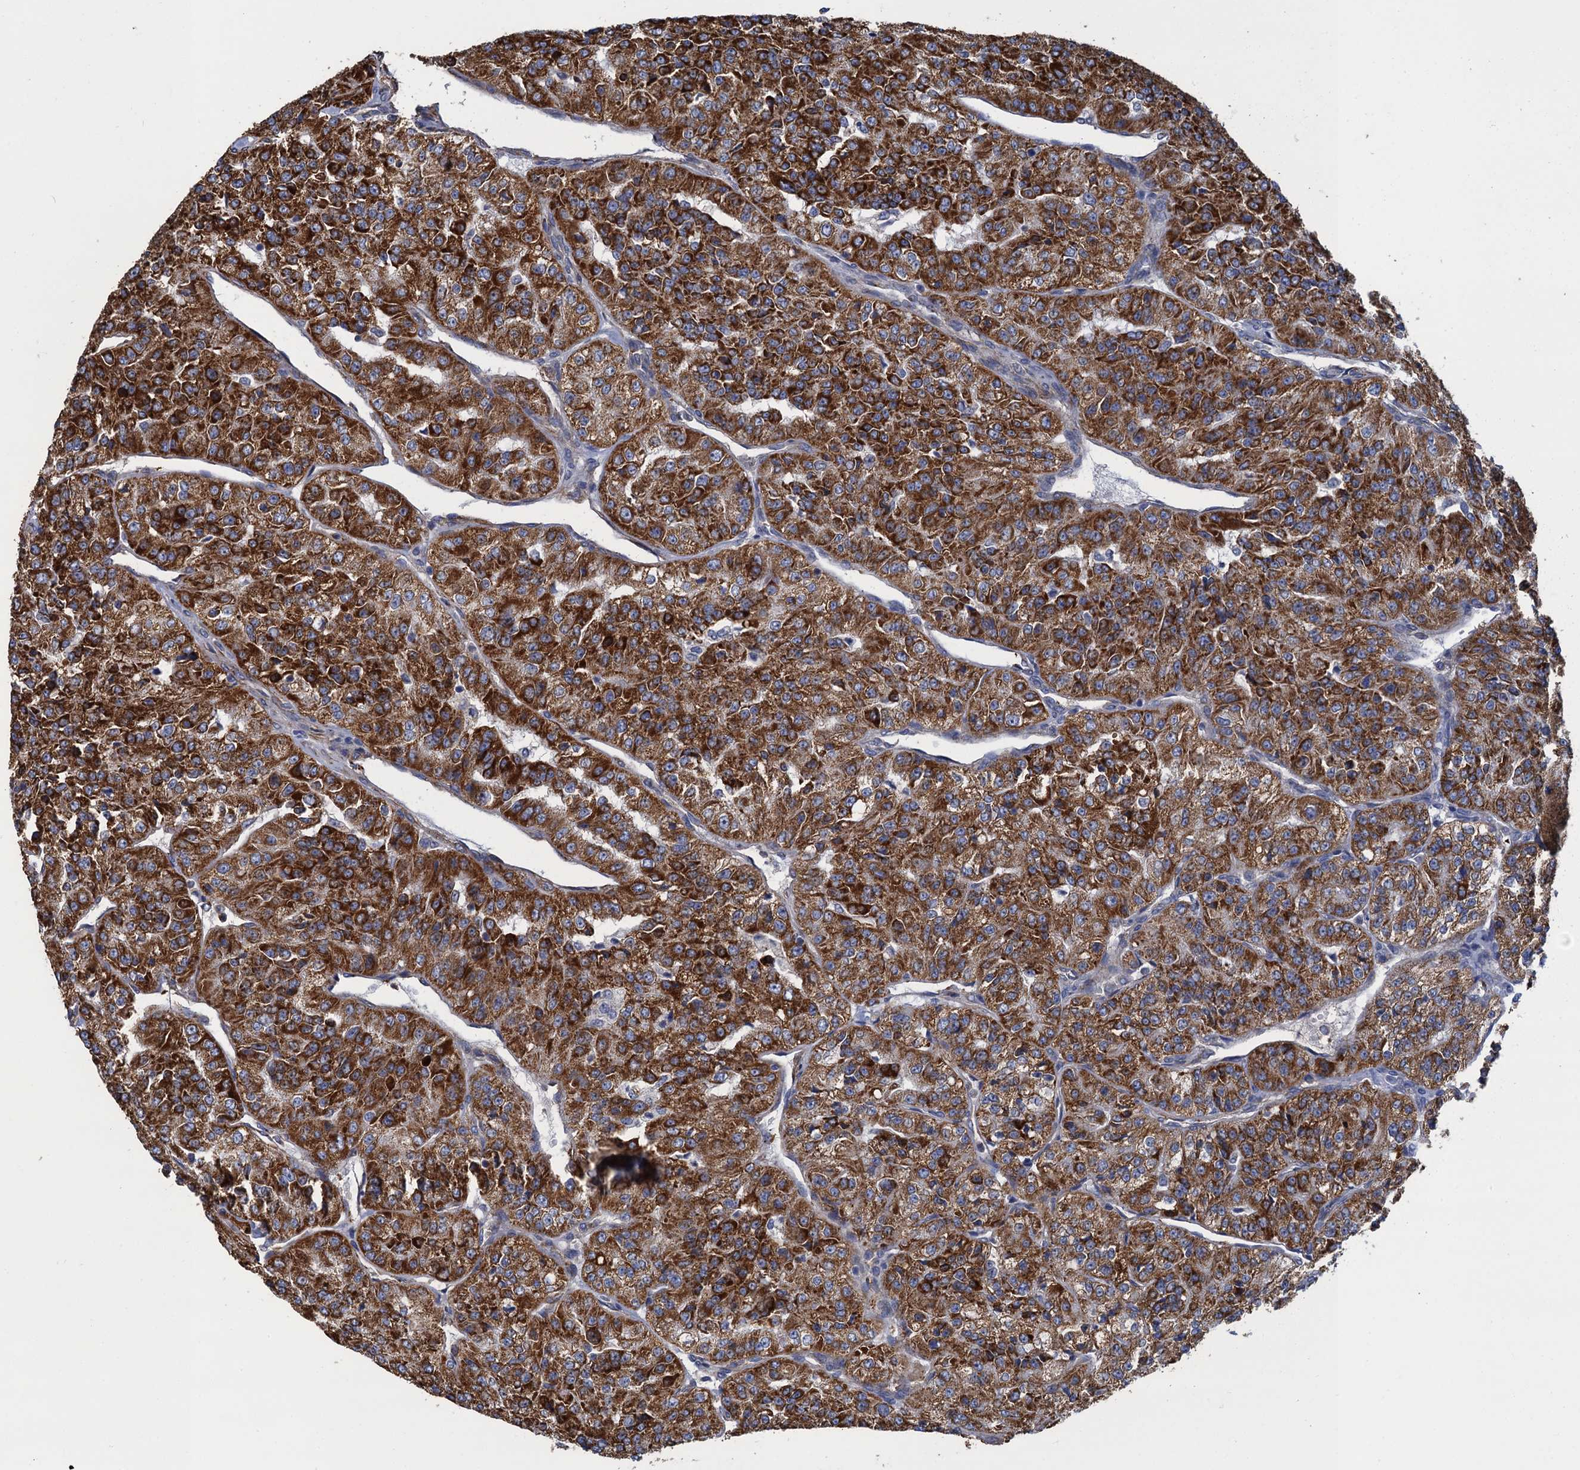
{"staining": {"intensity": "strong", "quantity": ">75%", "location": "cytoplasmic/membranous"}, "tissue": "renal cancer", "cell_type": "Tumor cells", "image_type": "cancer", "snomed": [{"axis": "morphology", "description": "Adenocarcinoma, NOS"}, {"axis": "topography", "description": "Kidney"}], "caption": "The immunohistochemical stain highlights strong cytoplasmic/membranous staining in tumor cells of adenocarcinoma (renal) tissue.", "gene": "GCSH", "patient": {"sex": "female", "age": 63}}